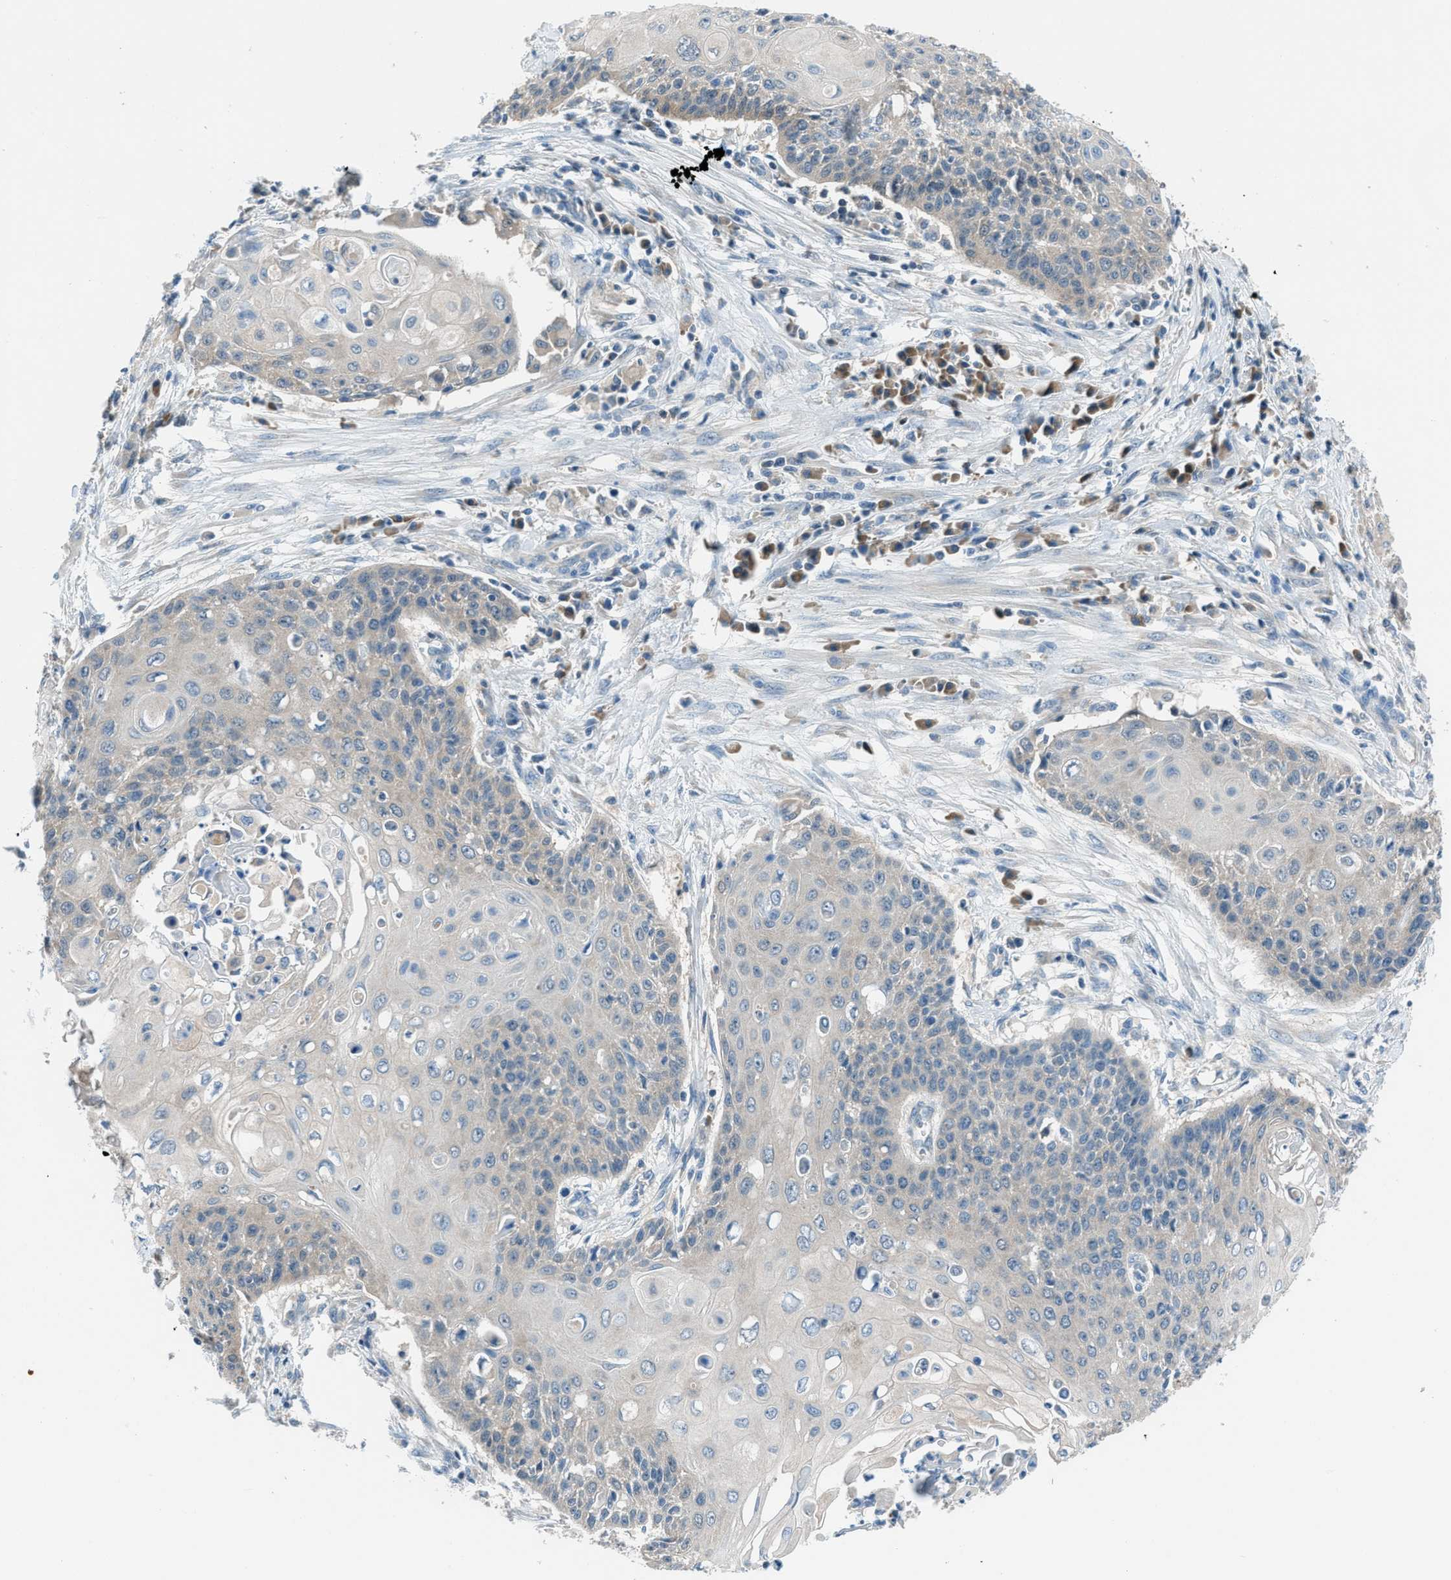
{"staining": {"intensity": "negative", "quantity": "none", "location": "none"}, "tissue": "cervical cancer", "cell_type": "Tumor cells", "image_type": "cancer", "snomed": [{"axis": "morphology", "description": "Squamous cell carcinoma, NOS"}, {"axis": "topography", "description": "Cervix"}], "caption": "Cervical cancer stained for a protein using IHC shows no positivity tumor cells.", "gene": "ACP1", "patient": {"sex": "female", "age": 39}}